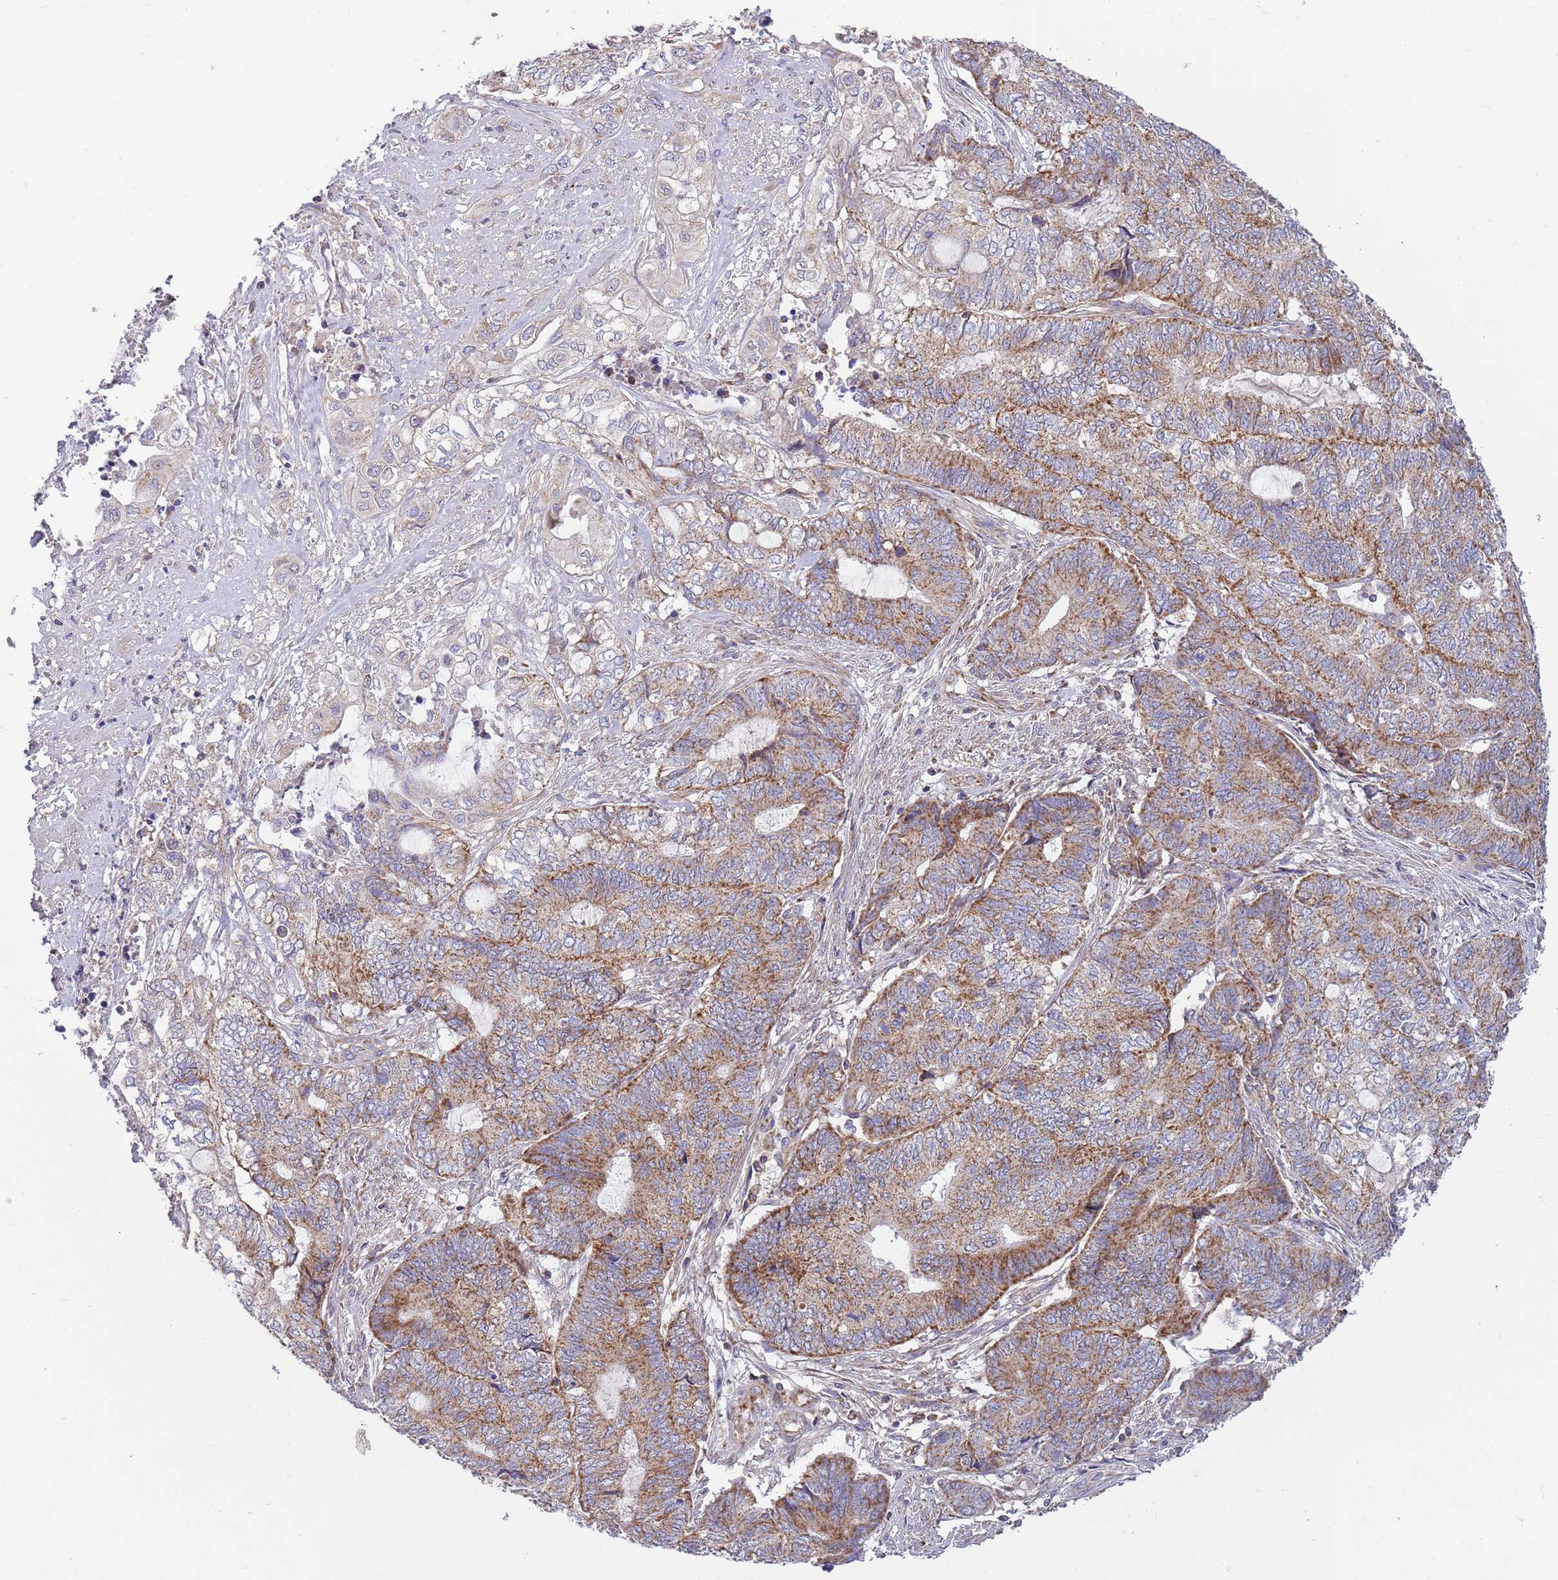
{"staining": {"intensity": "strong", "quantity": ">75%", "location": "cytoplasmic/membranous"}, "tissue": "endometrial cancer", "cell_type": "Tumor cells", "image_type": "cancer", "snomed": [{"axis": "morphology", "description": "Adenocarcinoma, NOS"}, {"axis": "topography", "description": "Uterus"}, {"axis": "topography", "description": "Endometrium"}], "caption": "Brown immunohistochemical staining in adenocarcinoma (endometrial) reveals strong cytoplasmic/membranous staining in about >75% of tumor cells. The staining was performed using DAB to visualize the protein expression in brown, while the nuclei were stained in blue with hematoxylin (Magnification: 20x).", "gene": "IRS4", "patient": {"sex": "female", "age": 70}}